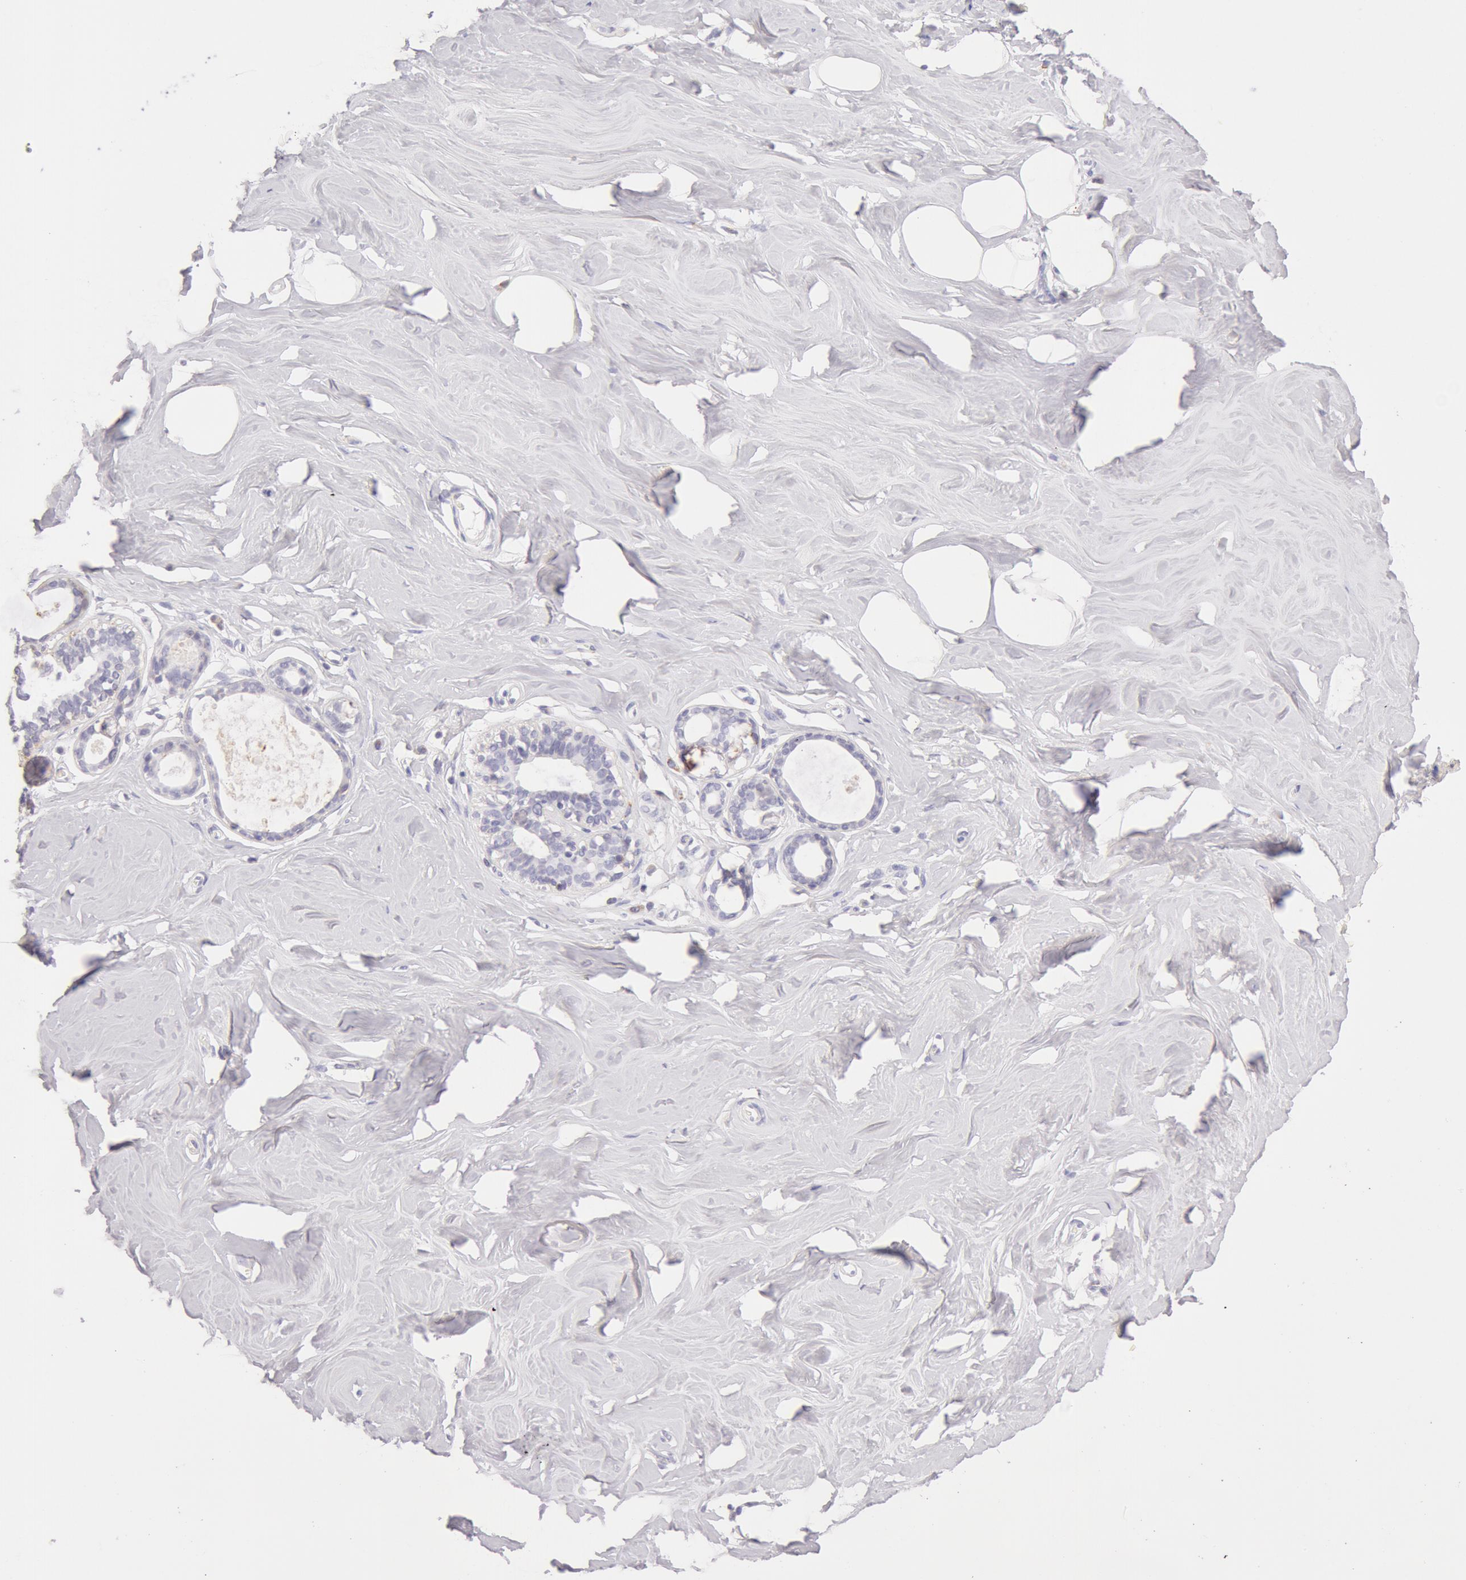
{"staining": {"intensity": "negative", "quantity": "none", "location": "none"}, "tissue": "breast", "cell_type": "Adipocytes", "image_type": "normal", "snomed": [{"axis": "morphology", "description": "Normal tissue, NOS"}, {"axis": "topography", "description": "Breast"}], "caption": "Breast stained for a protein using immunohistochemistry (IHC) demonstrates no positivity adipocytes.", "gene": "ATP5F1B", "patient": {"sex": "female", "age": 54}}